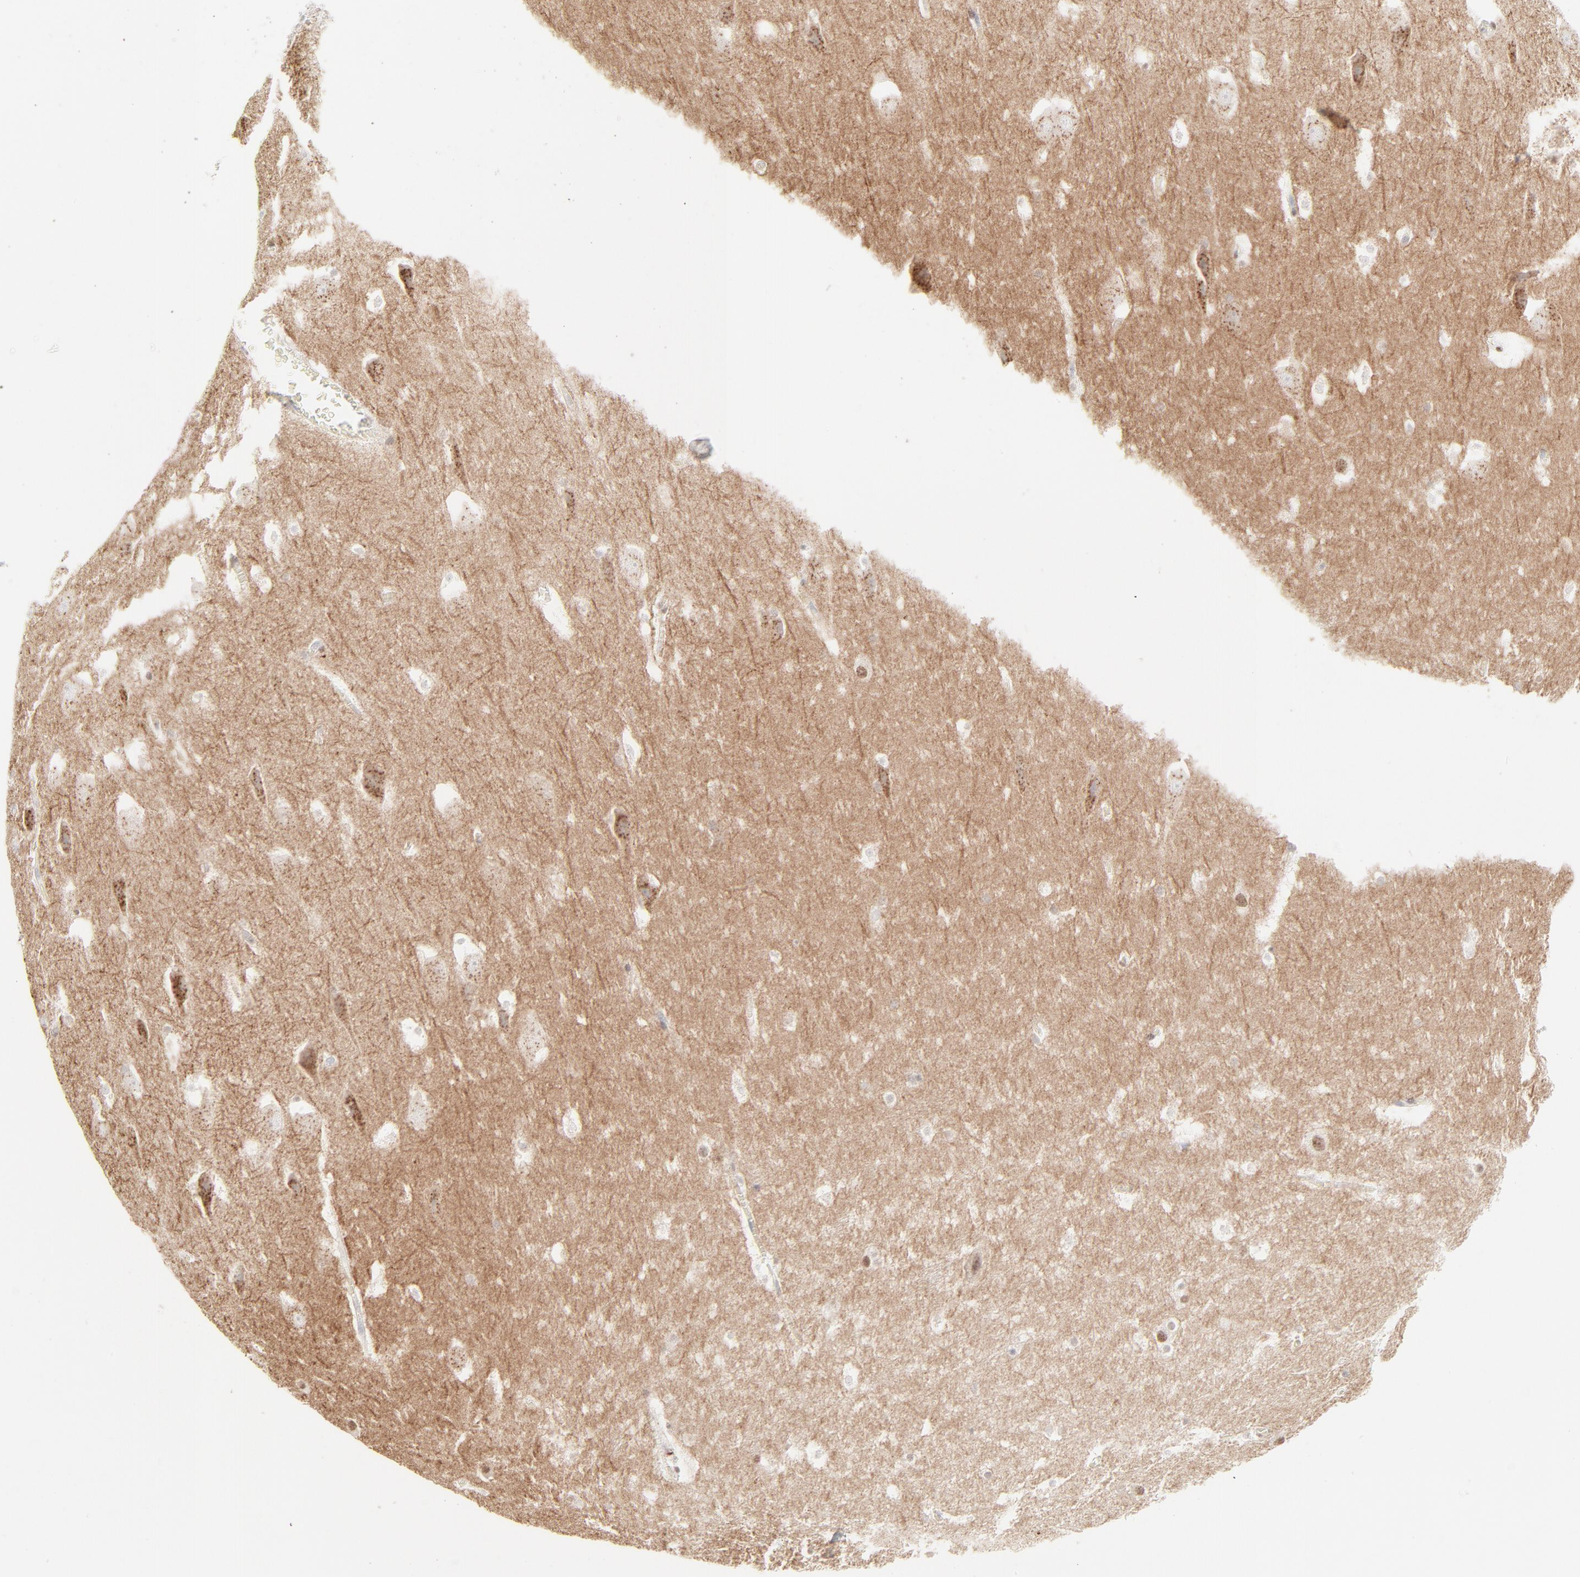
{"staining": {"intensity": "negative", "quantity": "none", "location": "none"}, "tissue": "hippocampus", "cell_type": "Glial cells", "image_type": "normal", "snomed": [{"axis": "morphology", "description": "Normal tissue, NOS"}, {"axis": "topography", "description": "Hippocampus"}], "caption": "An IHC micrograph of unremarkable hippocampus is shown. There is no staining in glial cells of hippocampus. The staining is performed using DAB brown chromogen with nuclei counter-stained in using hematoxylin.", "gene": "PRKCB", "patient": {"sex": "male", "age": 45}}